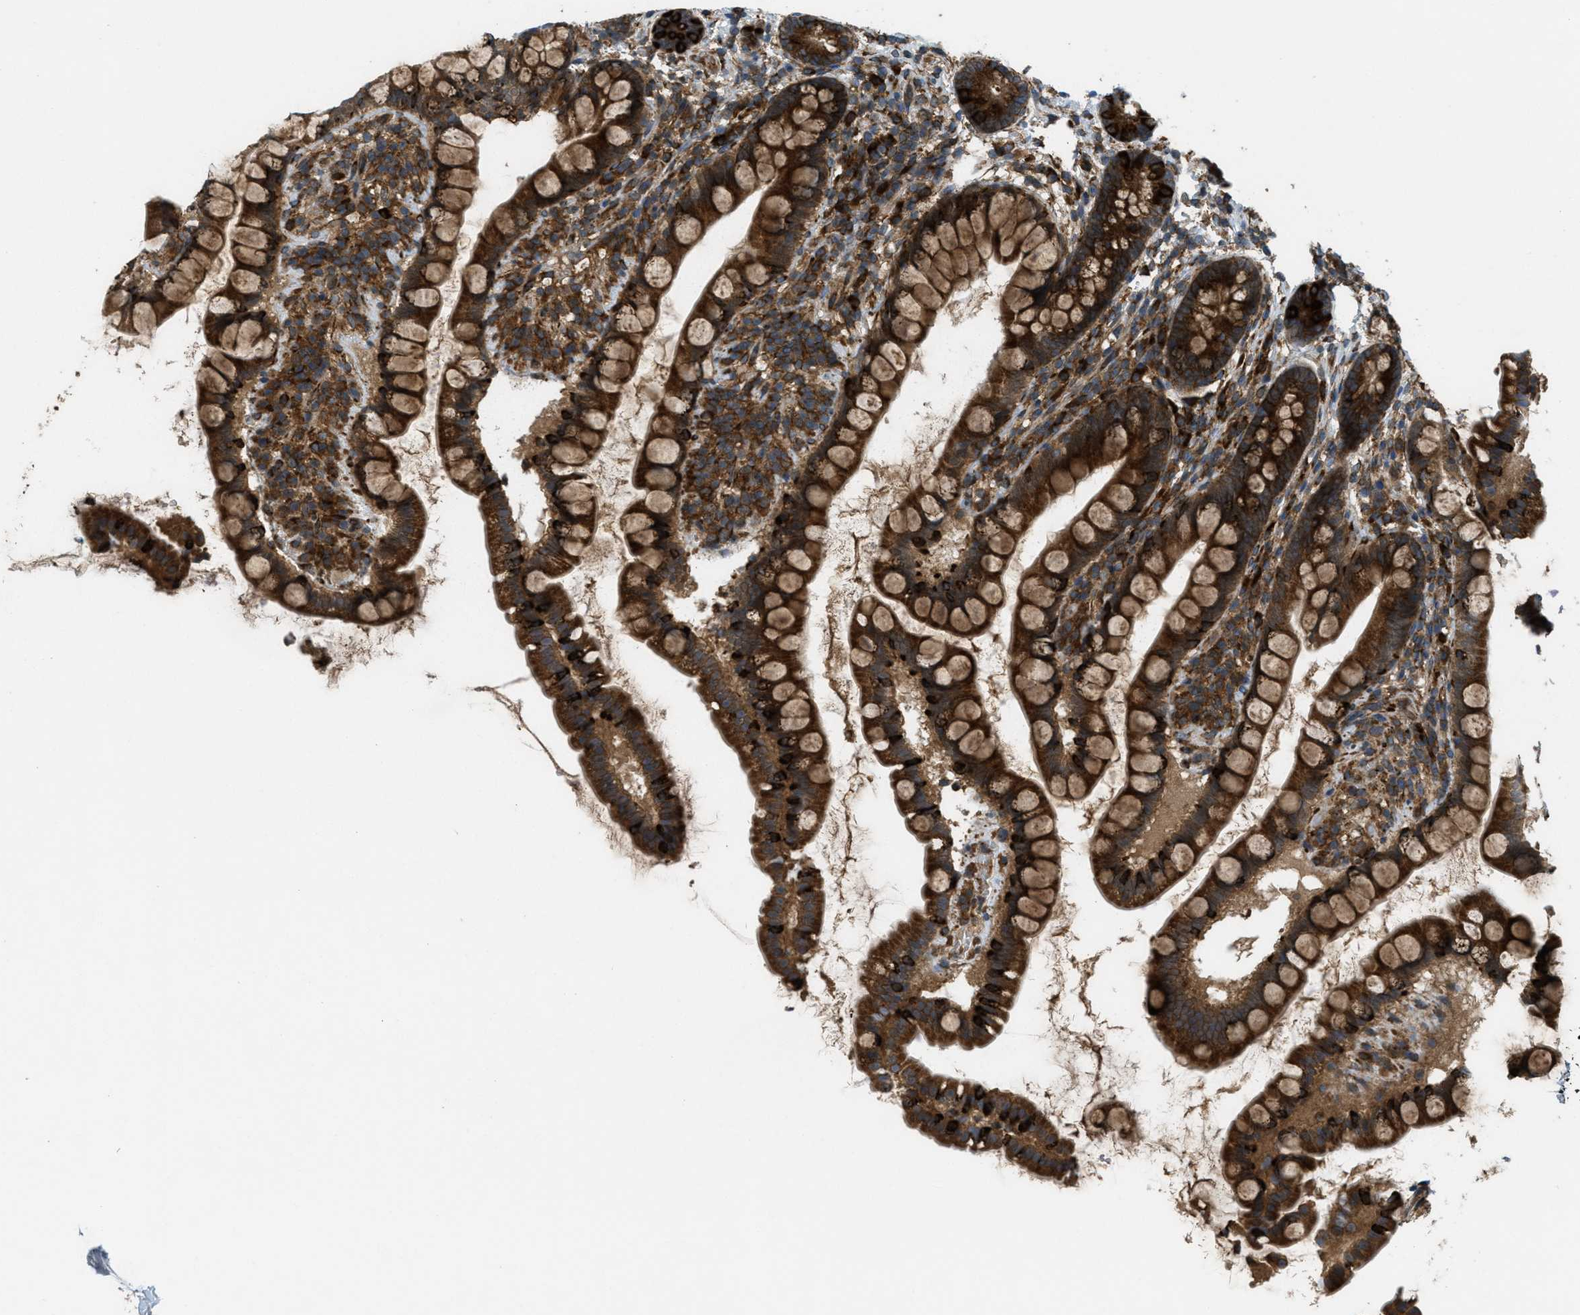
{"staining": {"intensity": "strong", "quantity": ">75%", "location": "cytoplasmic/membranous"}, "tissue": "small intestine", "cell_type": "Glandular cells", "image_type": "normal", "snomed": [{"axis": "morphology", "description": "Normal tissue, NOS"}, {"axis": "topography", "description": "Small intestine"}], "caption": "A high-resolution histopathology image shows immunohistochemistry (IHC) staining of benign small intestine, which exhibits strong cytoplasmic/membranous staining in approximately >75% of glandular cells. The staining was performed using DAB (3,3'-diaminobenzidine), with brown indicating positive protein expression. Nuclei are stained blue with hematoxylin.", "gene": "PCDH18", "patient": {"sex": "female", "age": 84}}